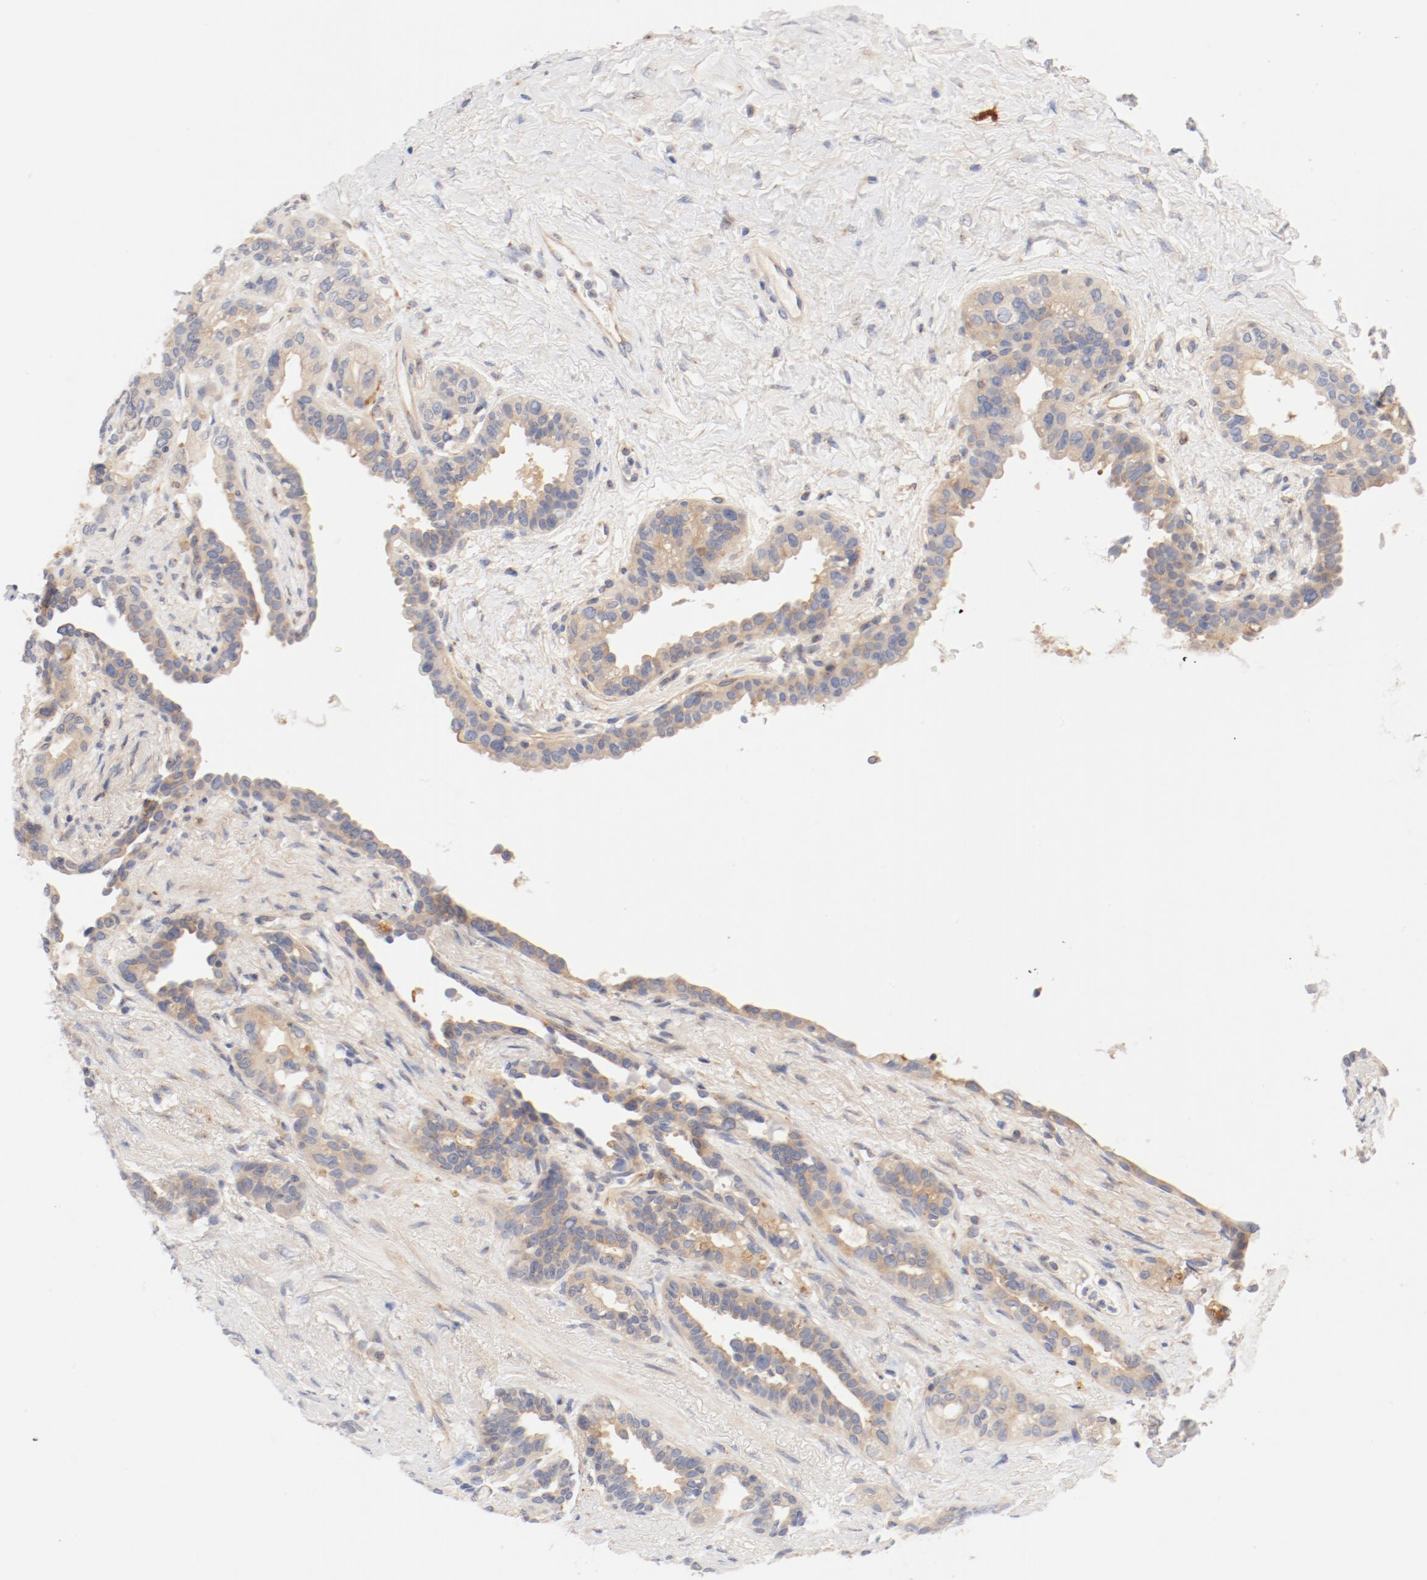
{"staining": {"intensity": "weak", "quantity": "25%-75%", "location": "cytoplasmic/membranous"}, "tissue": "seminal vesicle", "cell_type": "Glandular cells", "image_type": "normal", "snomed": [{"axis": "morphology", "description": "Normal tissue, NOS"}, {"axis": "topography", "description": "Seminal veicle"}], "caption": "Immunohistochemistry of normal seminal vesicle shows low levels of weak cytoplasmic/membranous positivity in about 25%-75% of glandular cells. The staining is performed using DAB brown chromogen to label protein expression. The nuclei are counter-stained blue using hematoxylin.", "gene": "DYNC1H1", "patient": {"sex": "male", "age": 61}}